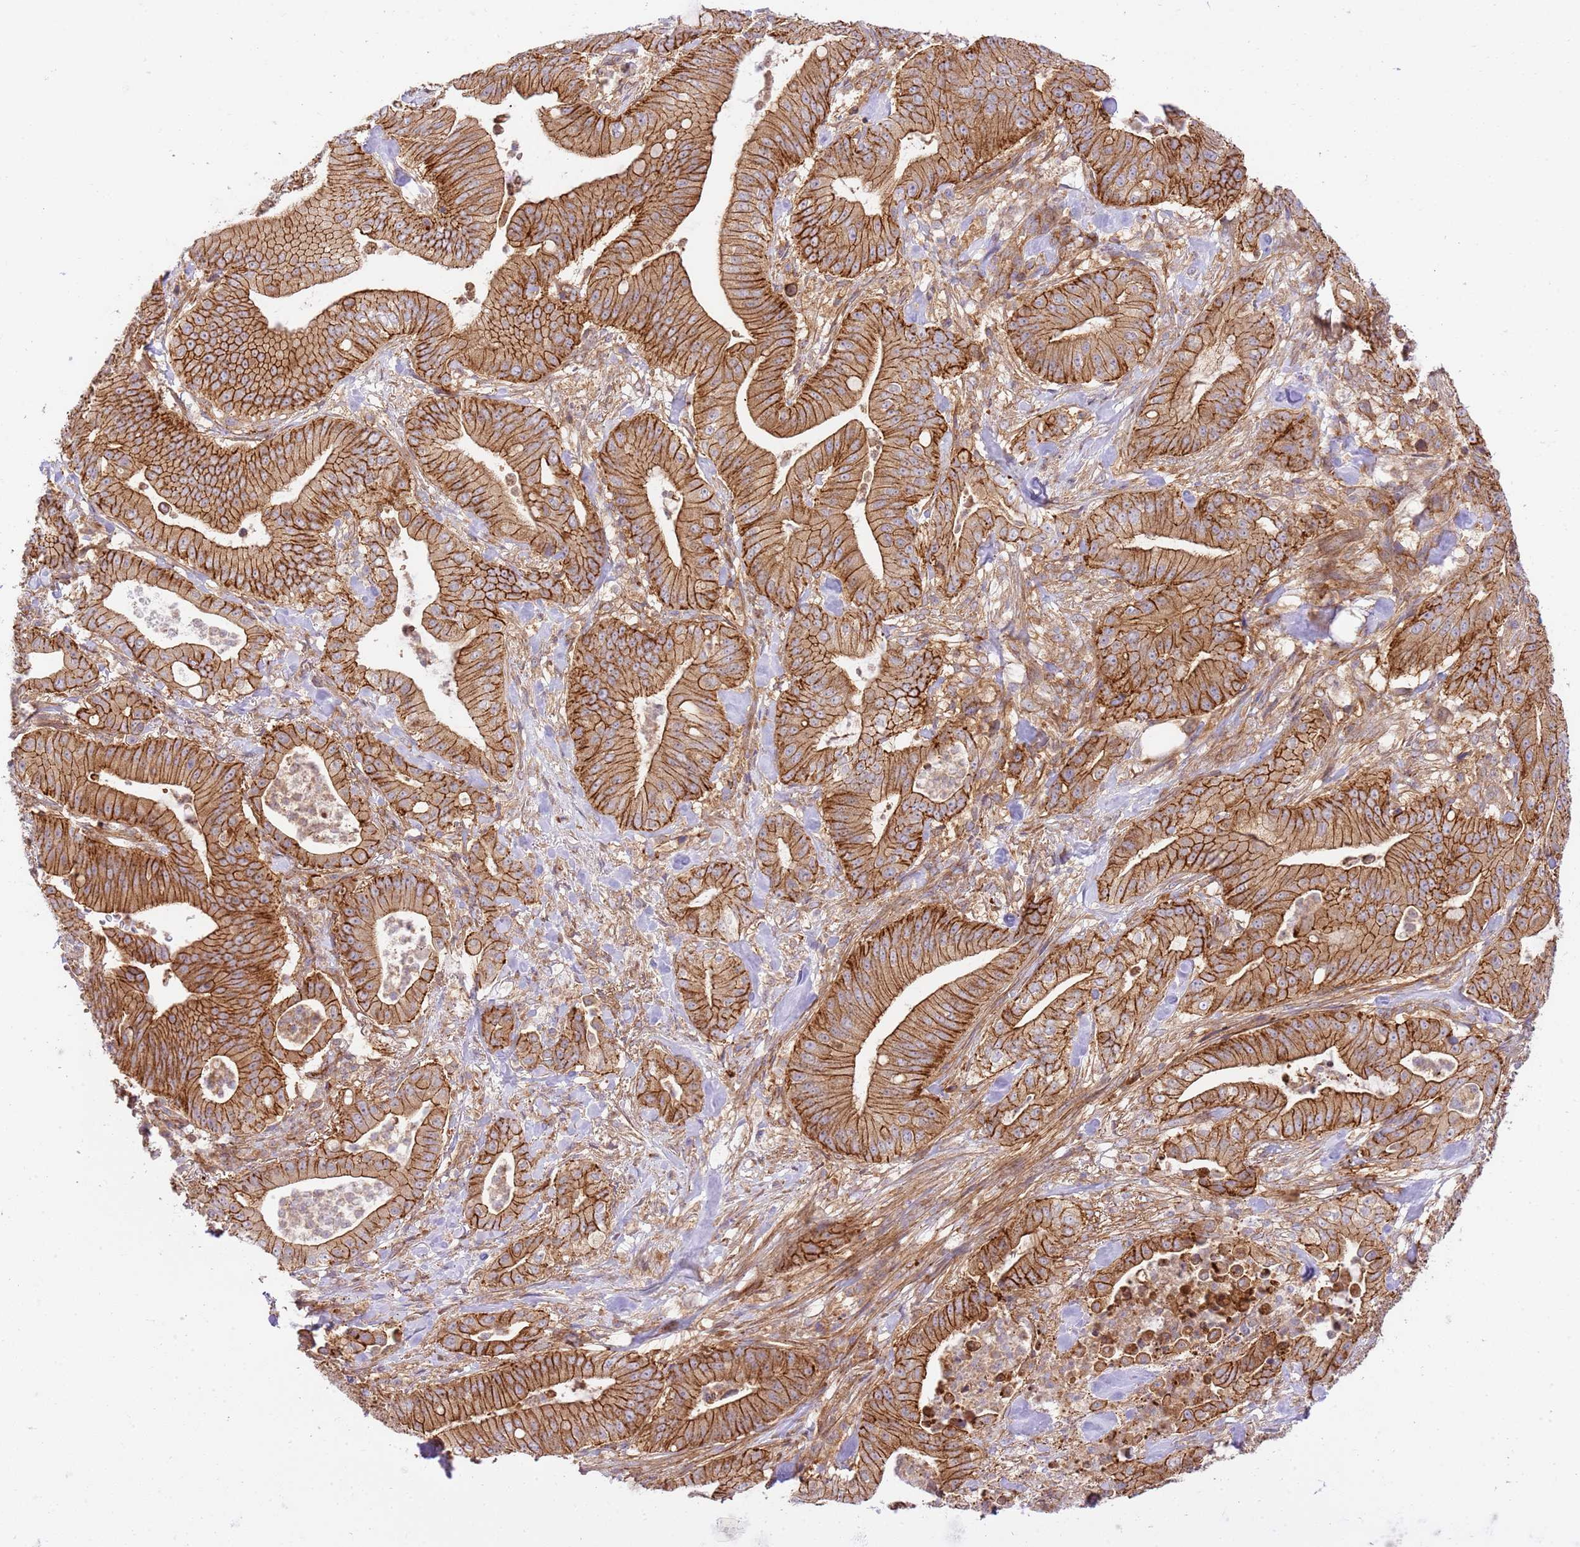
{"staining": {"intensity": "strong", "quantity": ">75%", "location": "cytoplasmic/membranous"}, "tissue": "pancreatic cancer", "cell_type": "Tumor cells", "image_type": "cancer", "snomed": [{"axis": "morphology", "description": "Adenocarcinoma, NOS"}, {"axis": "topography", "description": "Pancreas"}], "caption": "Immunohistochemical staining of human adenocarcinoma (pancreatic) exhibits strong cytoplasmic/membranous protein positivity in about >75% of tumor cells.", "gene": "EFCAB8", "patient": {"sex": "male", "age": 71}}